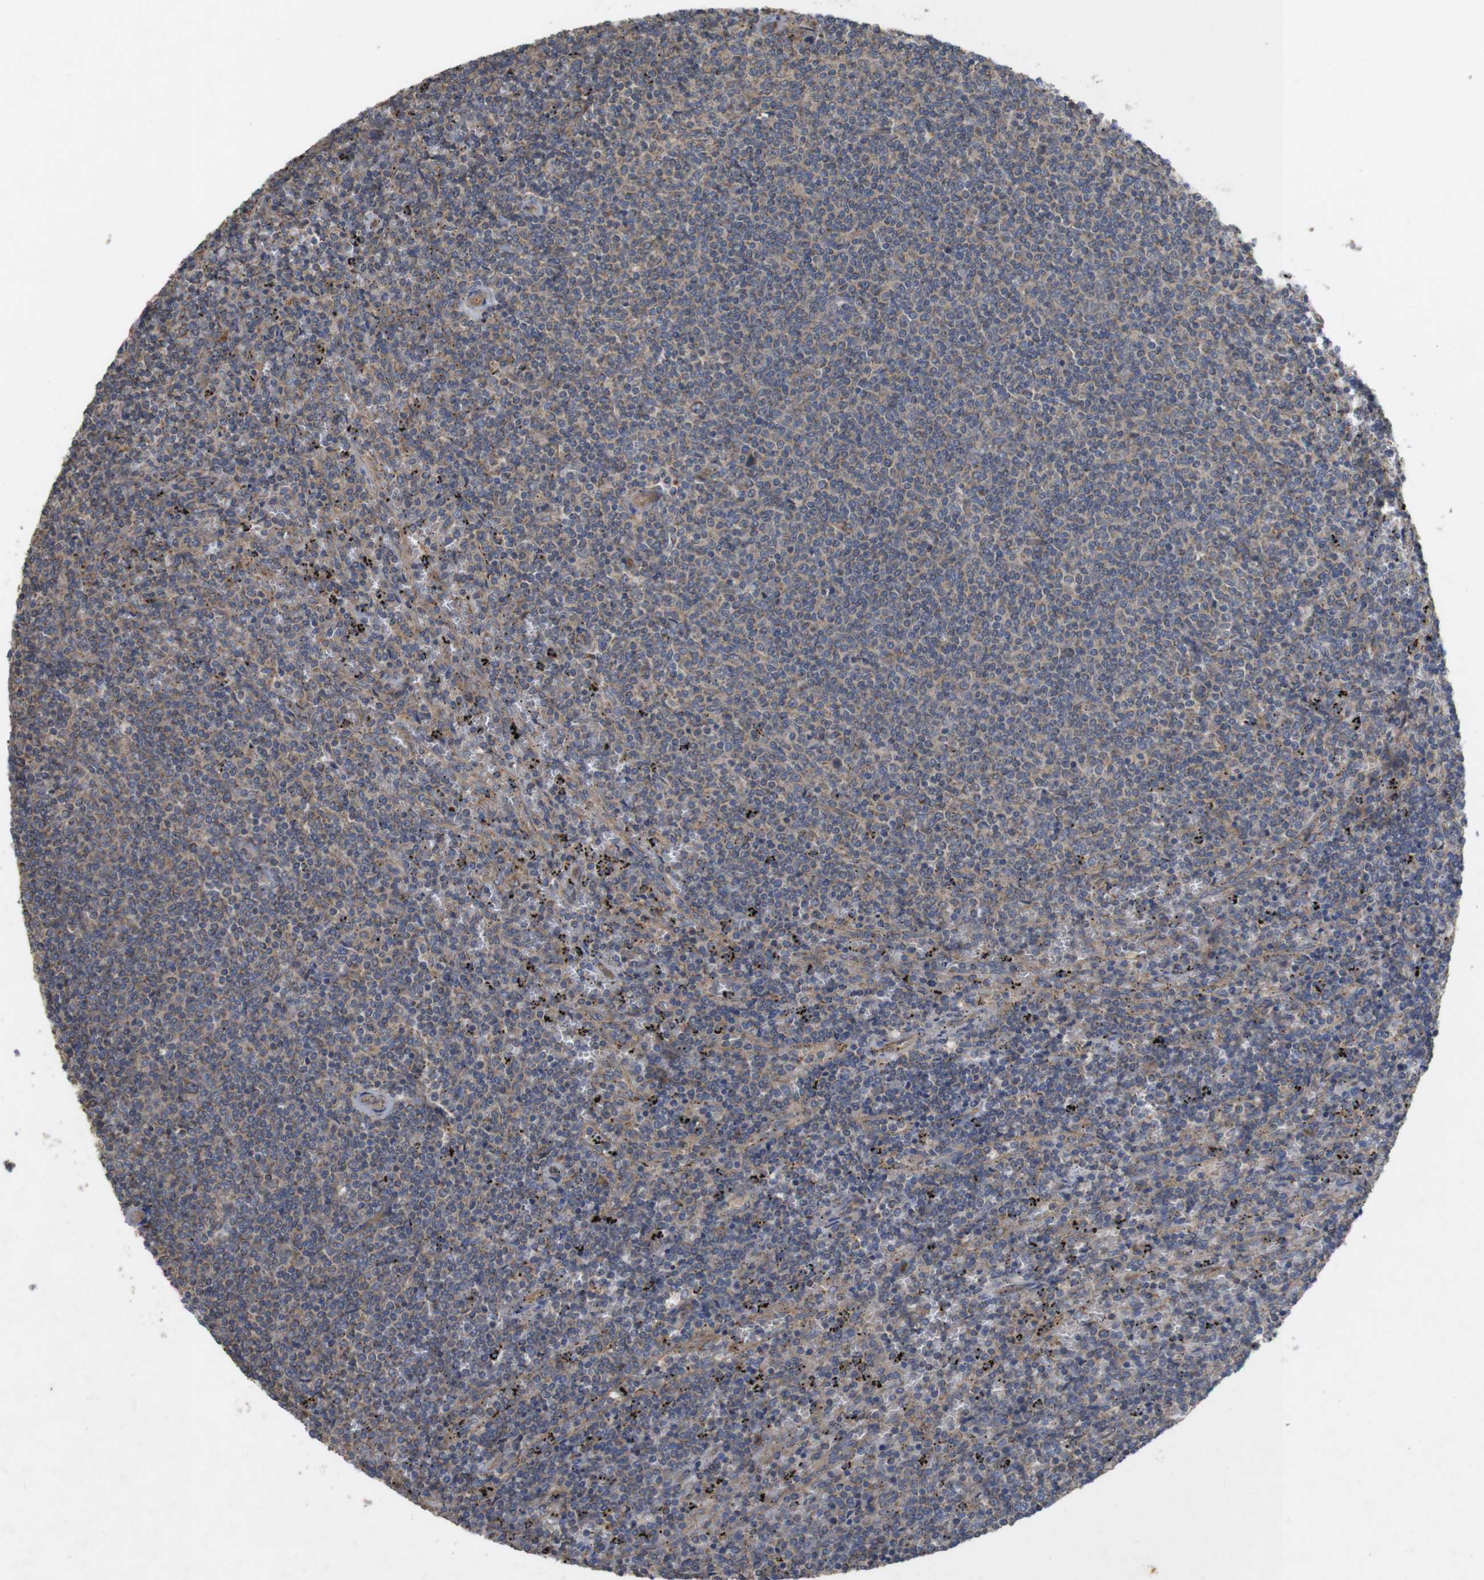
{"staining": {"intensity": "weak", "quantity": ">75%", "location": "cytoplasmic/membranous"}, "tissue": "lymphoma", "cell_type": "Tumor cells", "image_type": "cancer", "snomed": [{"axis": "morphology", "description": "Malignant lymphoma, non-Hodgkin's type, Low grade"}, {"axis": "topography", "description": "Spleen"}], "caption": "Immunohistochemical staining of malignant lymphoma, non-Hodgkin's type (low-grade) exhibits low levels of weak cytoplasmic/membranous positivity in approximately >75% of tumor cells.", "gene": "KCNS3", "patient": {"sex": "female", "age": 50}}